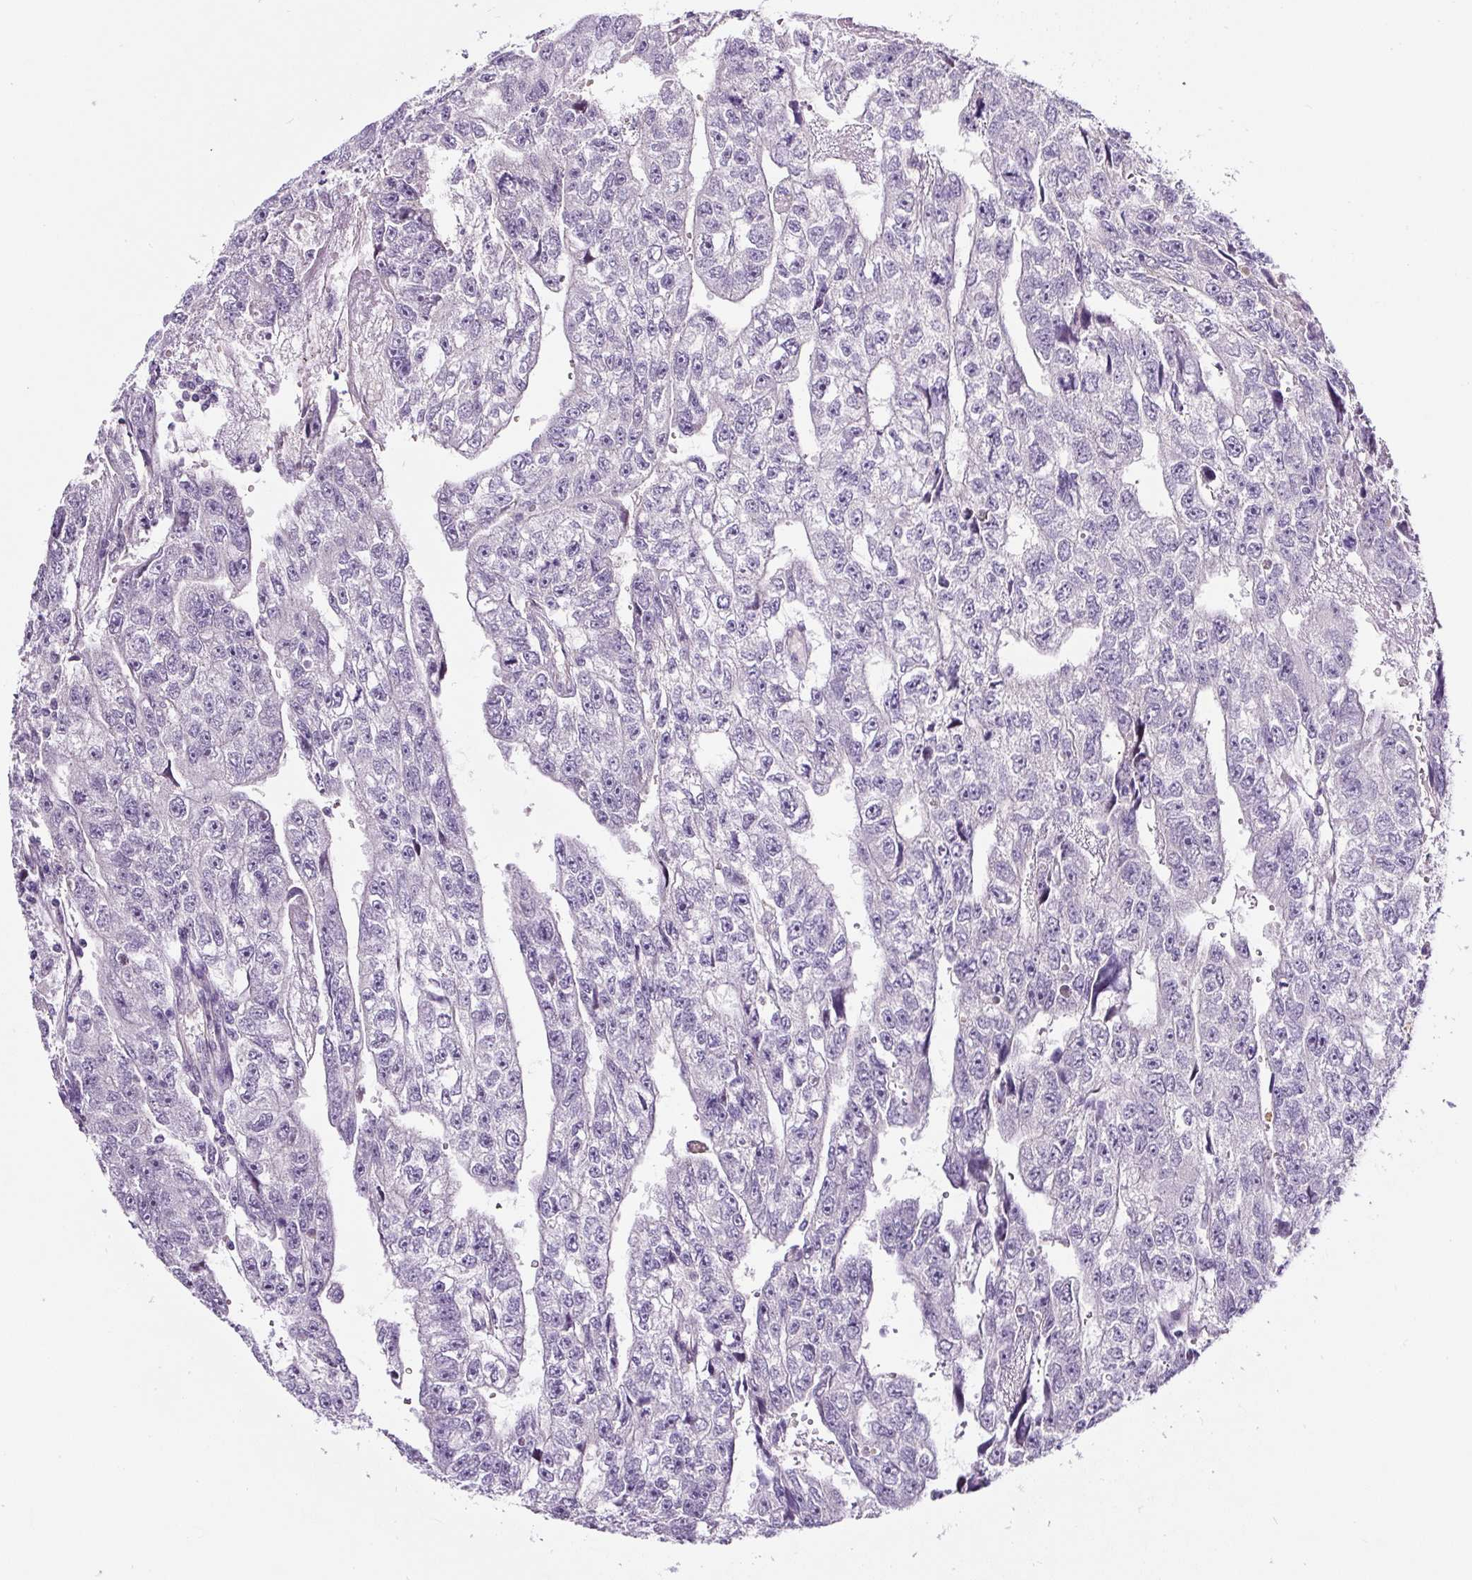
{"staining": {"intensity": "negative", "quantity": "none", "location": "none"}, "tissue": "testis cancer", "cell_type": "Tumor cells", "image_type": "cancer", "snomed": [{"axis": "morphology", "description": "Carcinoma, Embryonal, NOS"}, {"axis": "topography", "description": "Testis"}], "caption": "Immunohistochemistry (IHC) of testis cancer shows no expression in tumor cells.", "gene": "HPS4", "patient": {"sex": "male", "age": 20}}